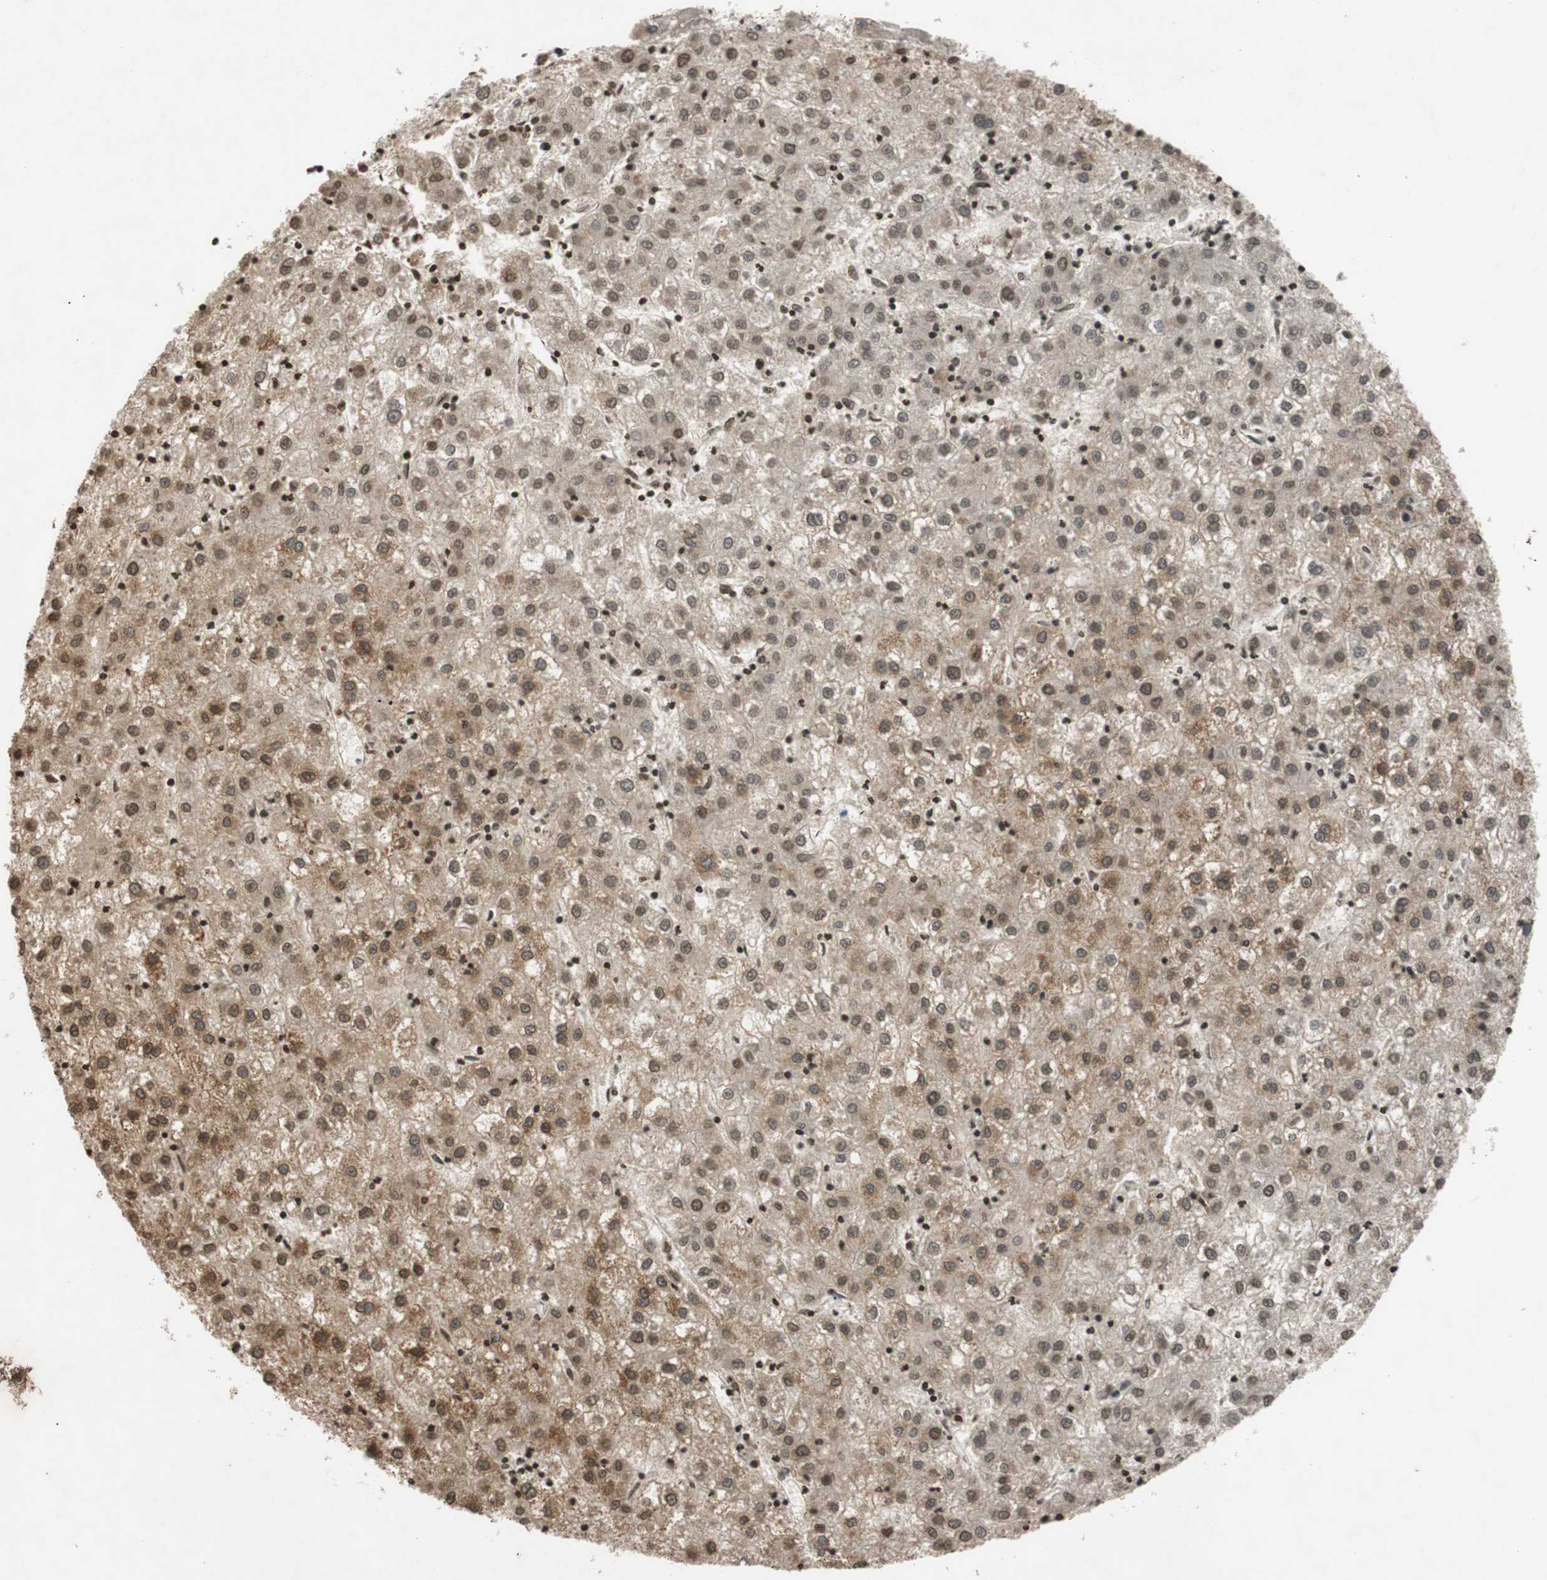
{"staining": {"intensity": "moderate", "quantity": "25%-75%", "location": "cytoplasmic/membranous,nuclear"}, "tissue": "liver cancer", "cell_type": "Tumor cells", "image_type": "cancer", "snomed": [{"axis": "morphology", "description": "Carcinoma, Hepatocellular, NOS"}, {"axis": "topography", "description": "Liver"}], "caption": "Immunohistochemistry (DAB) staining of liver hepatocellular carcinoma reveals moderate cytoplasmic/membranous and nuclear protein expression in approximately 25%-75% of tumor cells. Nuclei are stained in blue.", "gene": "MCM6", "patient": {"sex": "male", "age": 72}}